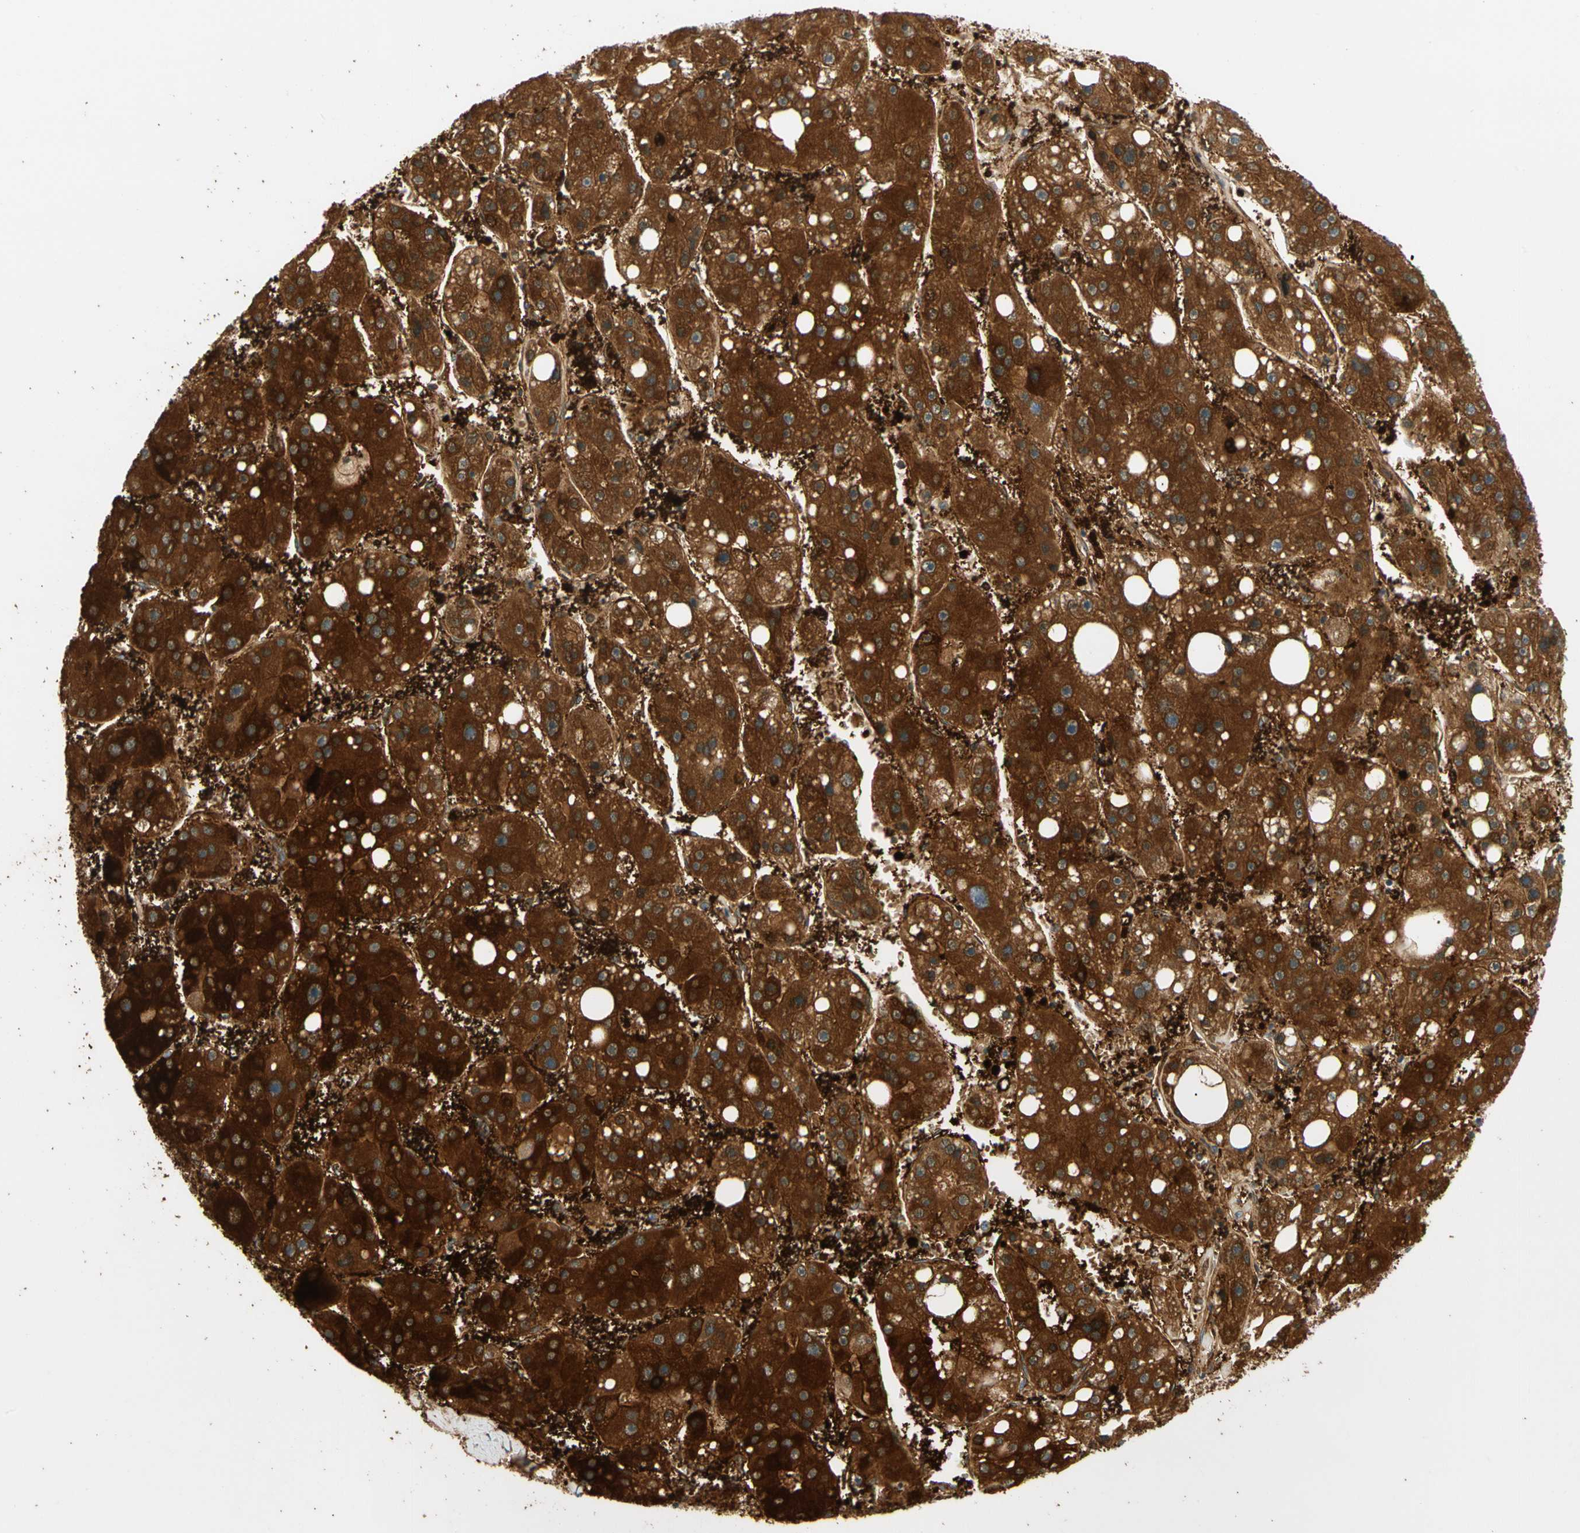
{"staining": {"intensity": "strong", "quantity": ">75%", "location": "cytoplasmic/membranous"}, "tissue": "liver cancer", "cell_type": "Tumor cells", "image_type": "cancer", "snomed": [{"axis": "morphology", "description": "Carcinoma, Hepatocellular, NOS"}, {"axis": "topography", "description": "Liver"}], "caption": "IHC of human hepatocellular carcinoma (liver) shows high levels of strong cytoplasmic/membranous staining in approximately >75% of tumor cells.", "gene": "PARP14", "patient": {"sex": "female", "age": 61}}